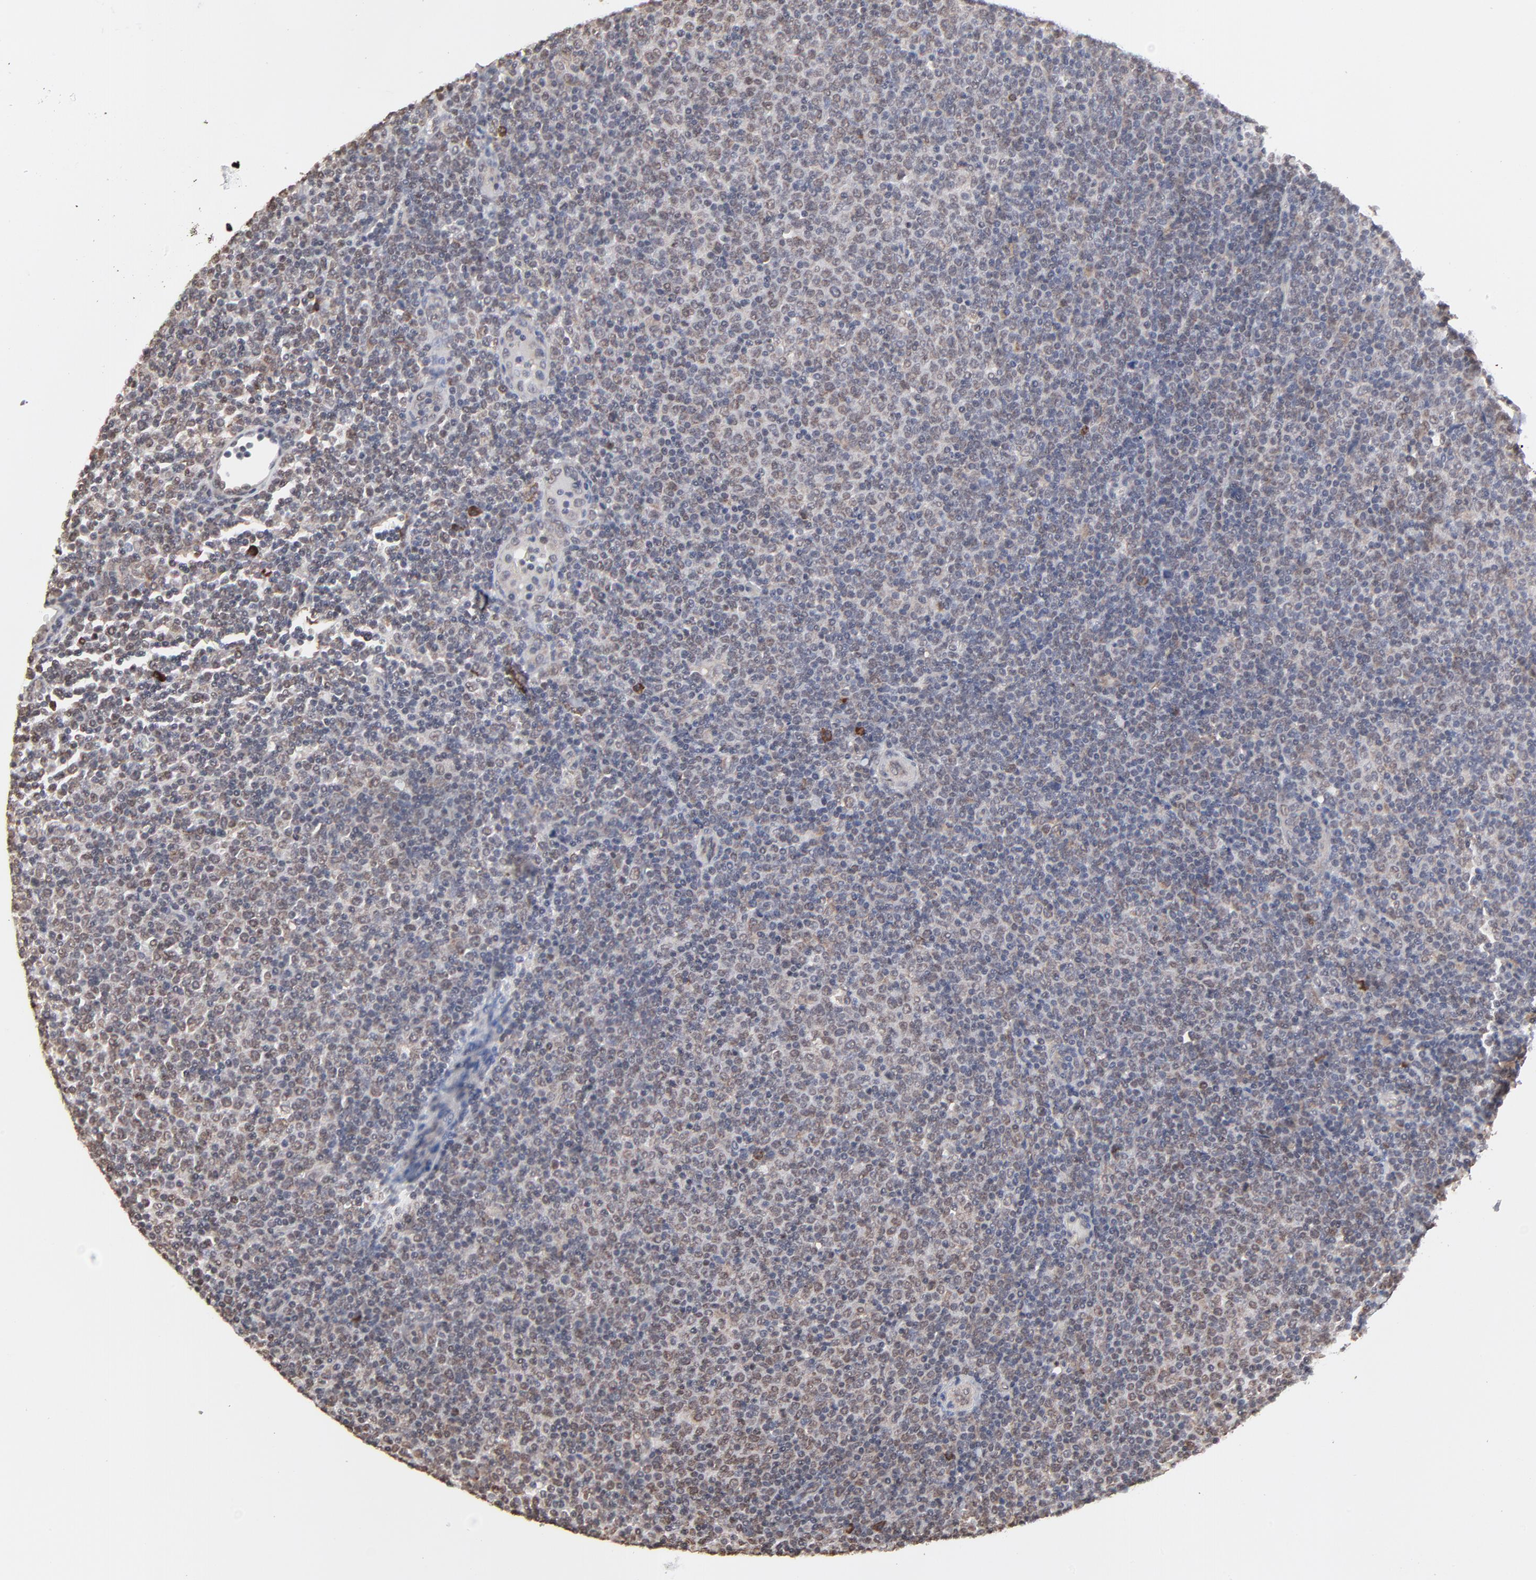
{"staining": {"intensity": "weak", "quantity": "25%-75%", "location": "cytoplasmic/membranous"}, "tissue": "lymphoma", "cell_type": "Tumor cells", "image_type": "cancer", "snomed": [{"axis": "morphology", "description": "Malignant lymphoma, non-Hodgkin's type, Low grade"}, {"axis": "topography", "description": "Lymph node"}], "caption": "Human lymphoma stained with a brown dye demonstrates weak cytoplasmic/membranous positive staining in approximately 25%-75% of tumor cells.", "gene": "CHM", "patient": {"sex": "male", "age": 70}}